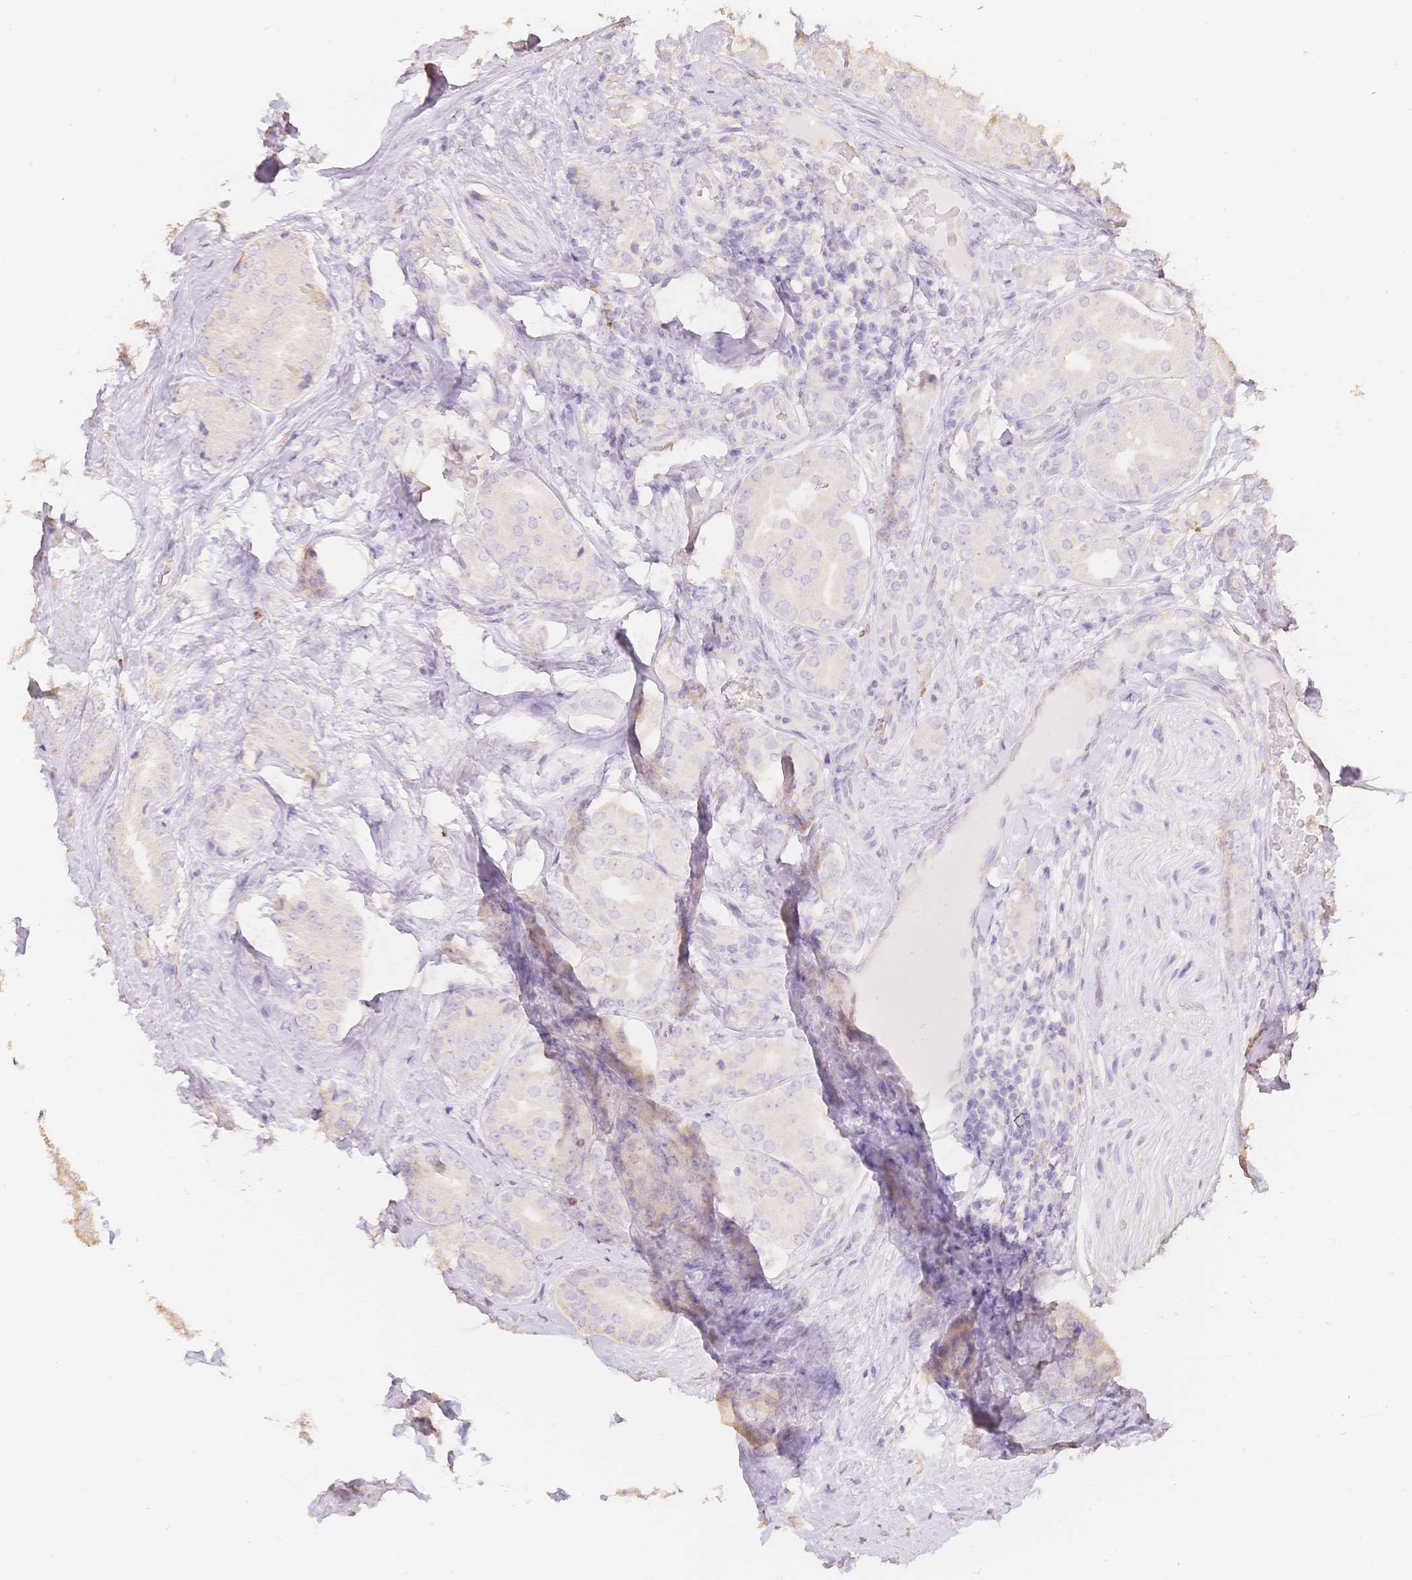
{"staining": {"intensity": "negative", "quantity": "none", "location": "none"}, "tissue": "prostate cancer", "cell_type": "Tumor cells", "image_type": "cancer", "snomed": [{"axis": "morphology", "description": "Adenocarcinoma, High grade"}, {"axis": "topography", "description": "Prostate"}], "caption": "Micrograph shows no significant protein expression in tumor cells of prostate high-grade adenocarcinoma. Brightfield microscopy of immunohistochemistry (IHC) stained with DAB (3,3'-diaminobenzidine) (brown) and hematoxylin (blue), captured at high magnification.", "gene": "MBOAT7", "patient": {"sex": "male", "age": 63}}